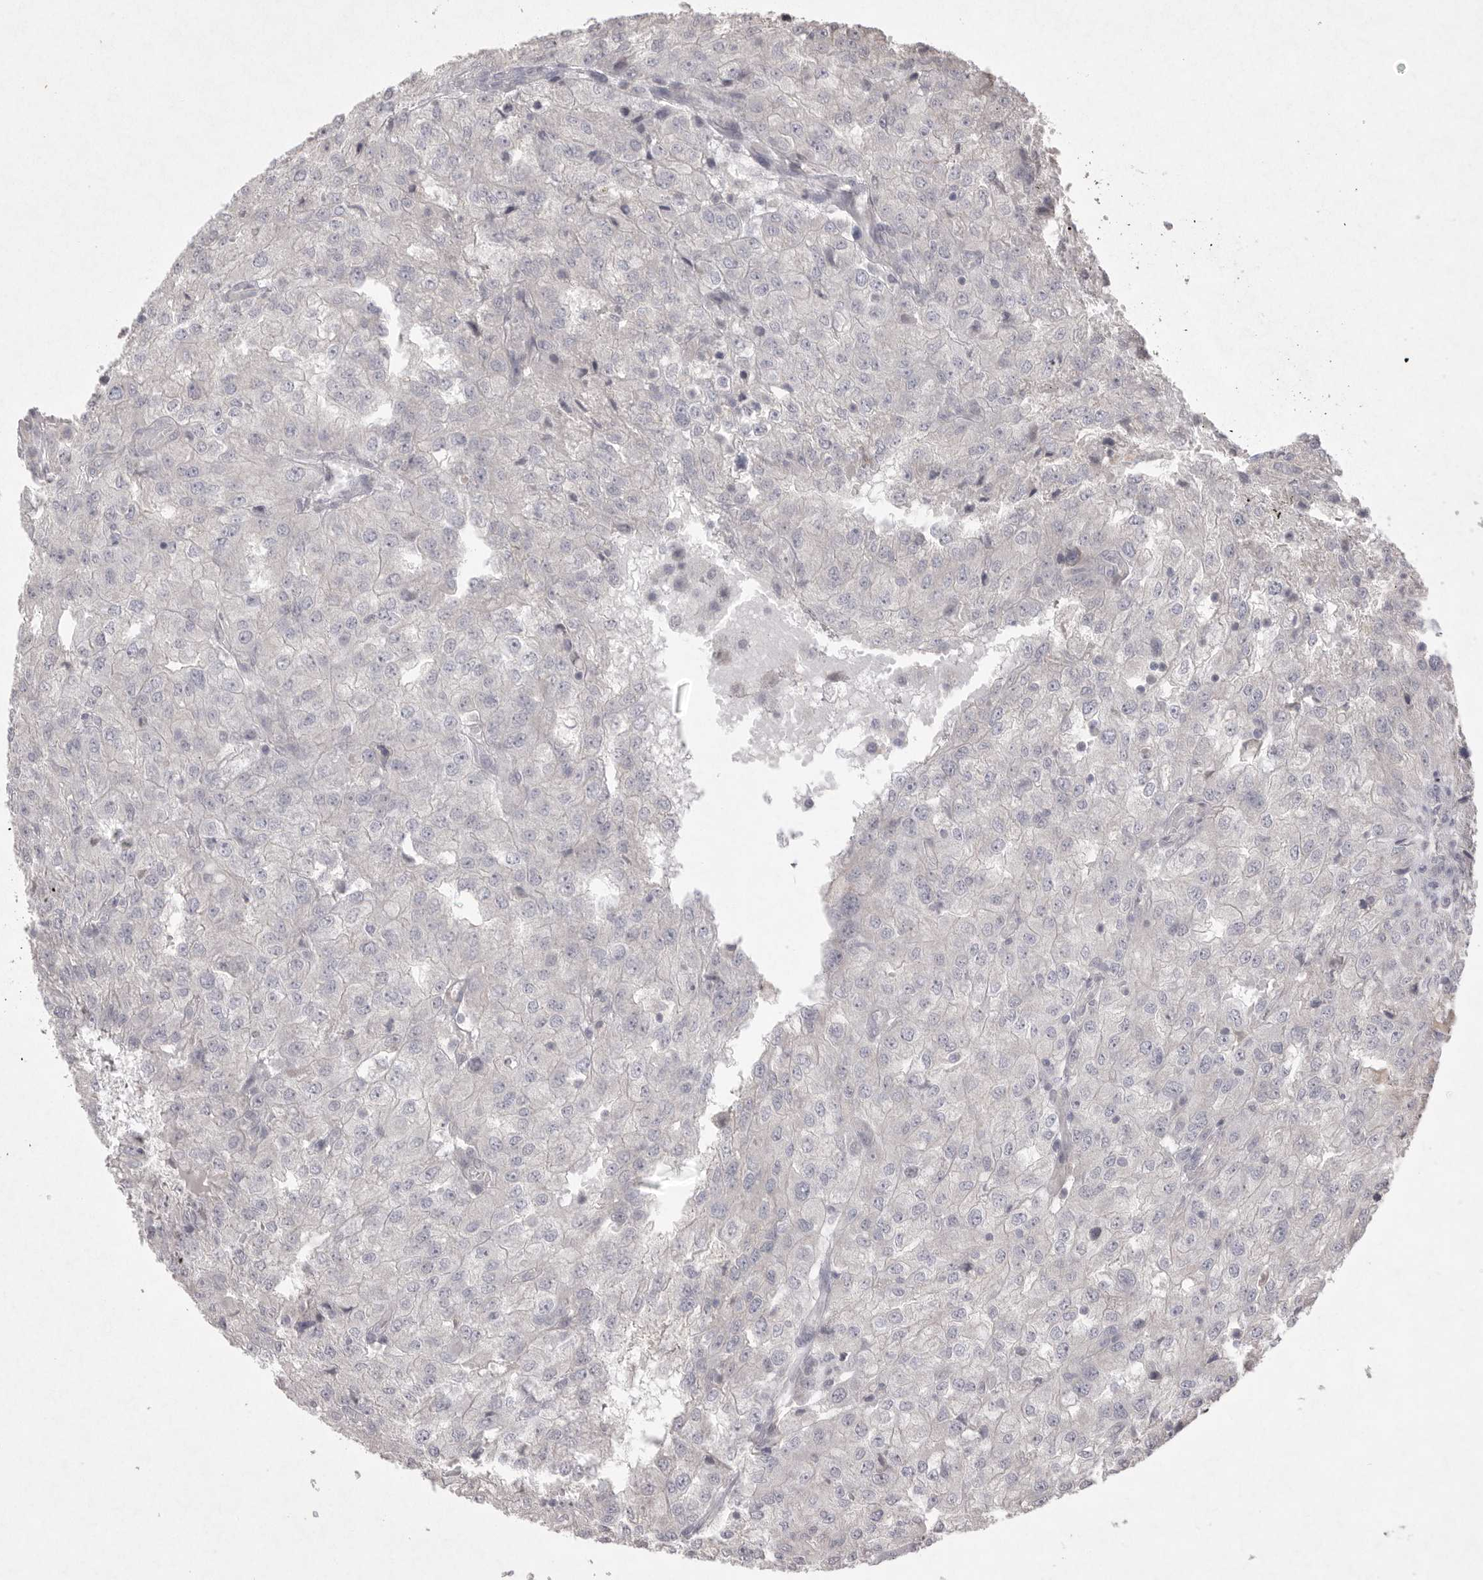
{"staining": {"intensity": "negative", "quantity": "none", "location": "none"}, "tissue": "renal cancer", "cell_type": "Tumor cells", "image_type": "cancer", "snomed": [{"axis": "morphology", "description": "Adenocarcinoma, NOS"}, {"axis": "topography", "description": "Kidney"}], "caption": "A photomicrograph of human renal cancer (adenocarcinoma) is negative for staining in tumor cells. (Immunohistochemistry, brightfield microscopy, high magnification).", "gene": "VANGL2", "patient": {"sex": "female", "age": 54}}